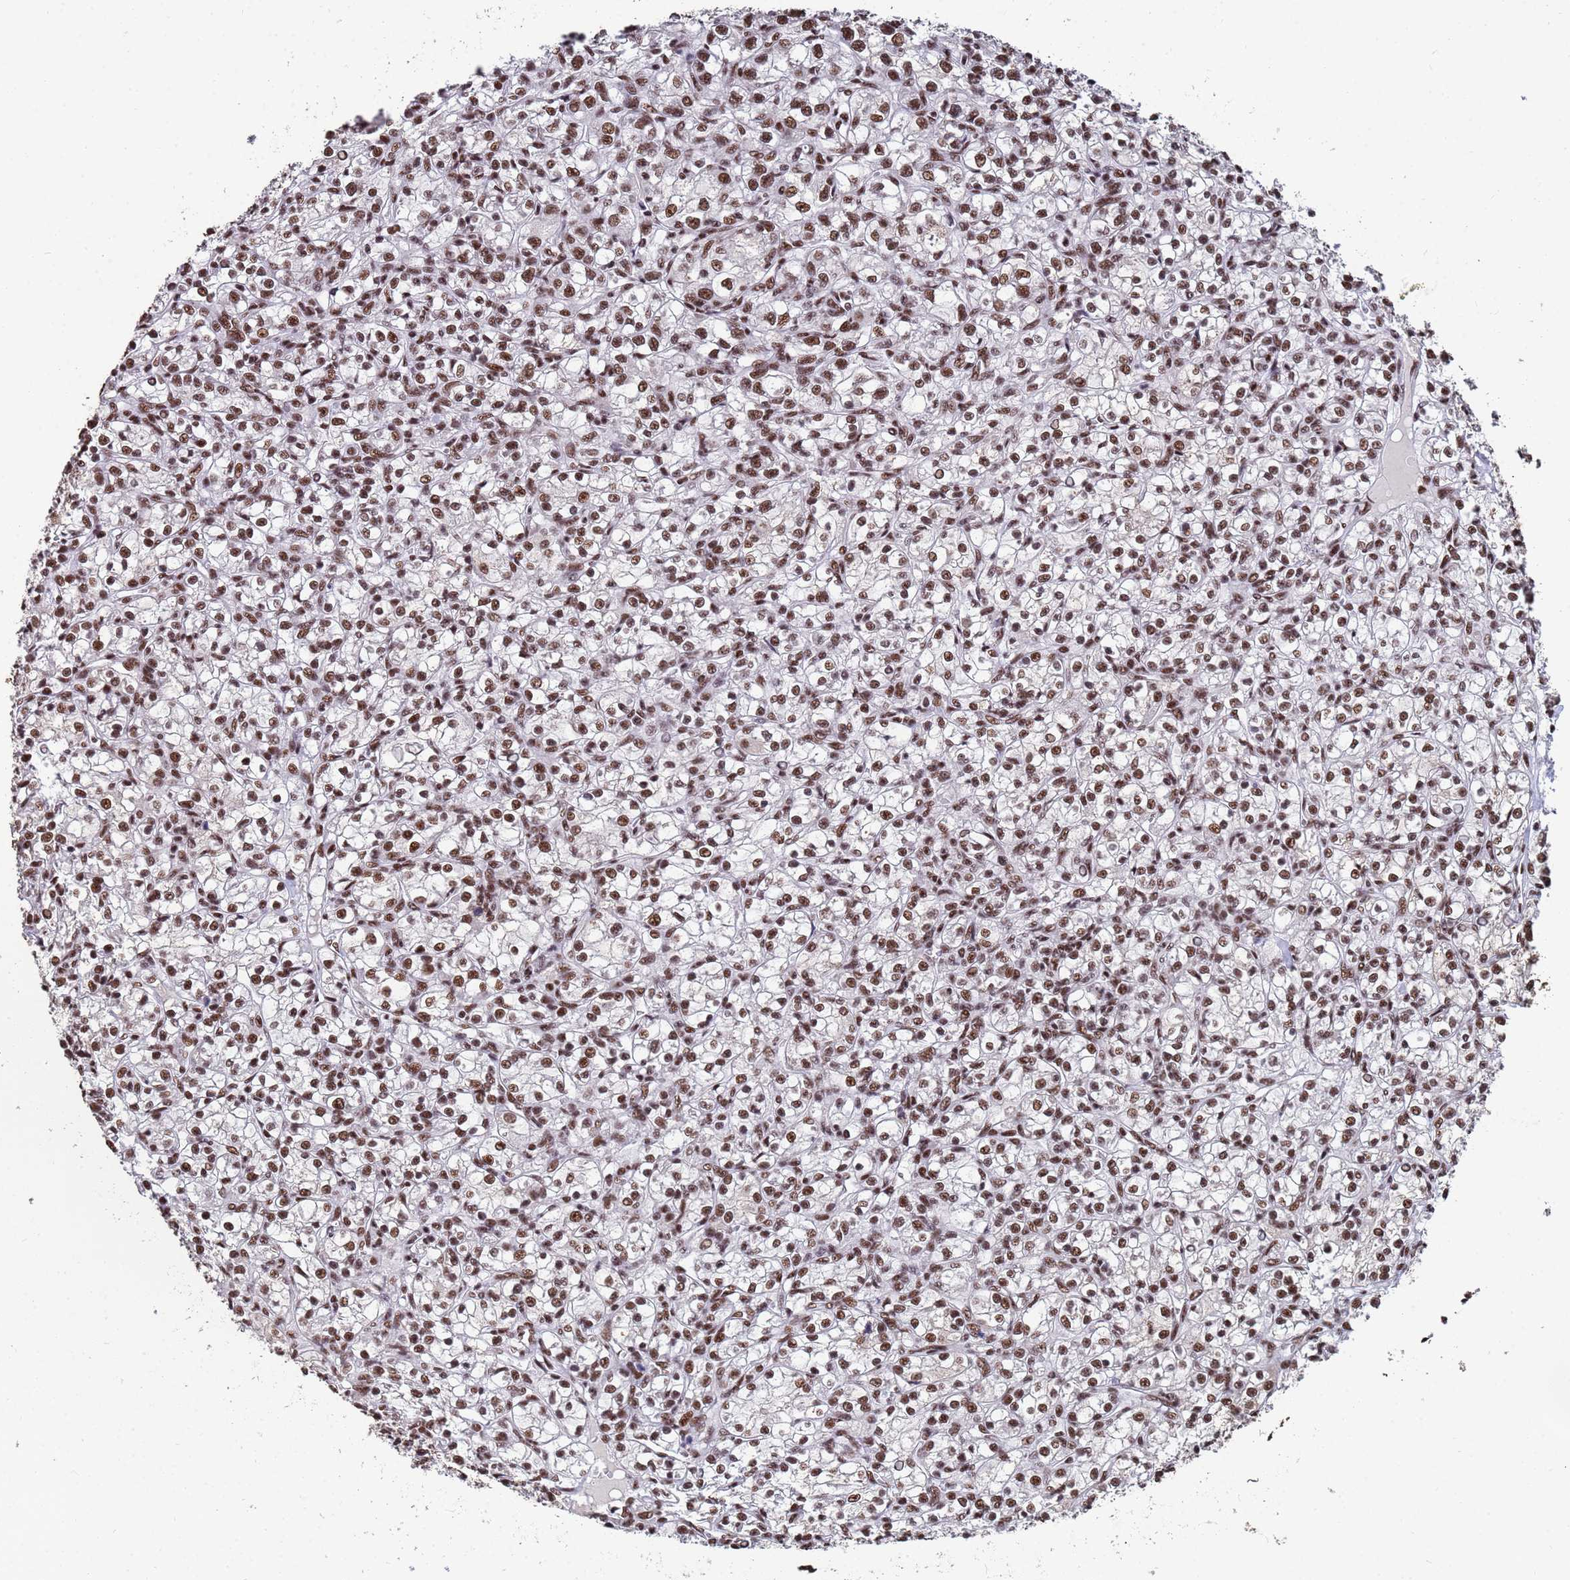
{"staining": {"intensity": "moderate", "quantity": ">75%", "location": "nuclear"}, "tissue": "renal cancer", "cell_type": "Tumor cells", "image_type": "cancer", "snomed": [{"axis": "morphology", "description": "Adenocarcinoma, NOS"}, {"axis": "topography", "description": "Kidney"}], "caption": "Adenocarcinoma (renal) stained with DAB immunohistochemistry (IHC) shows medium levels of moderate nuclear positivity in about >75% of tumor cells.", "gene": "SF3B2", "patient": {"sex": "female", "age": 59}}